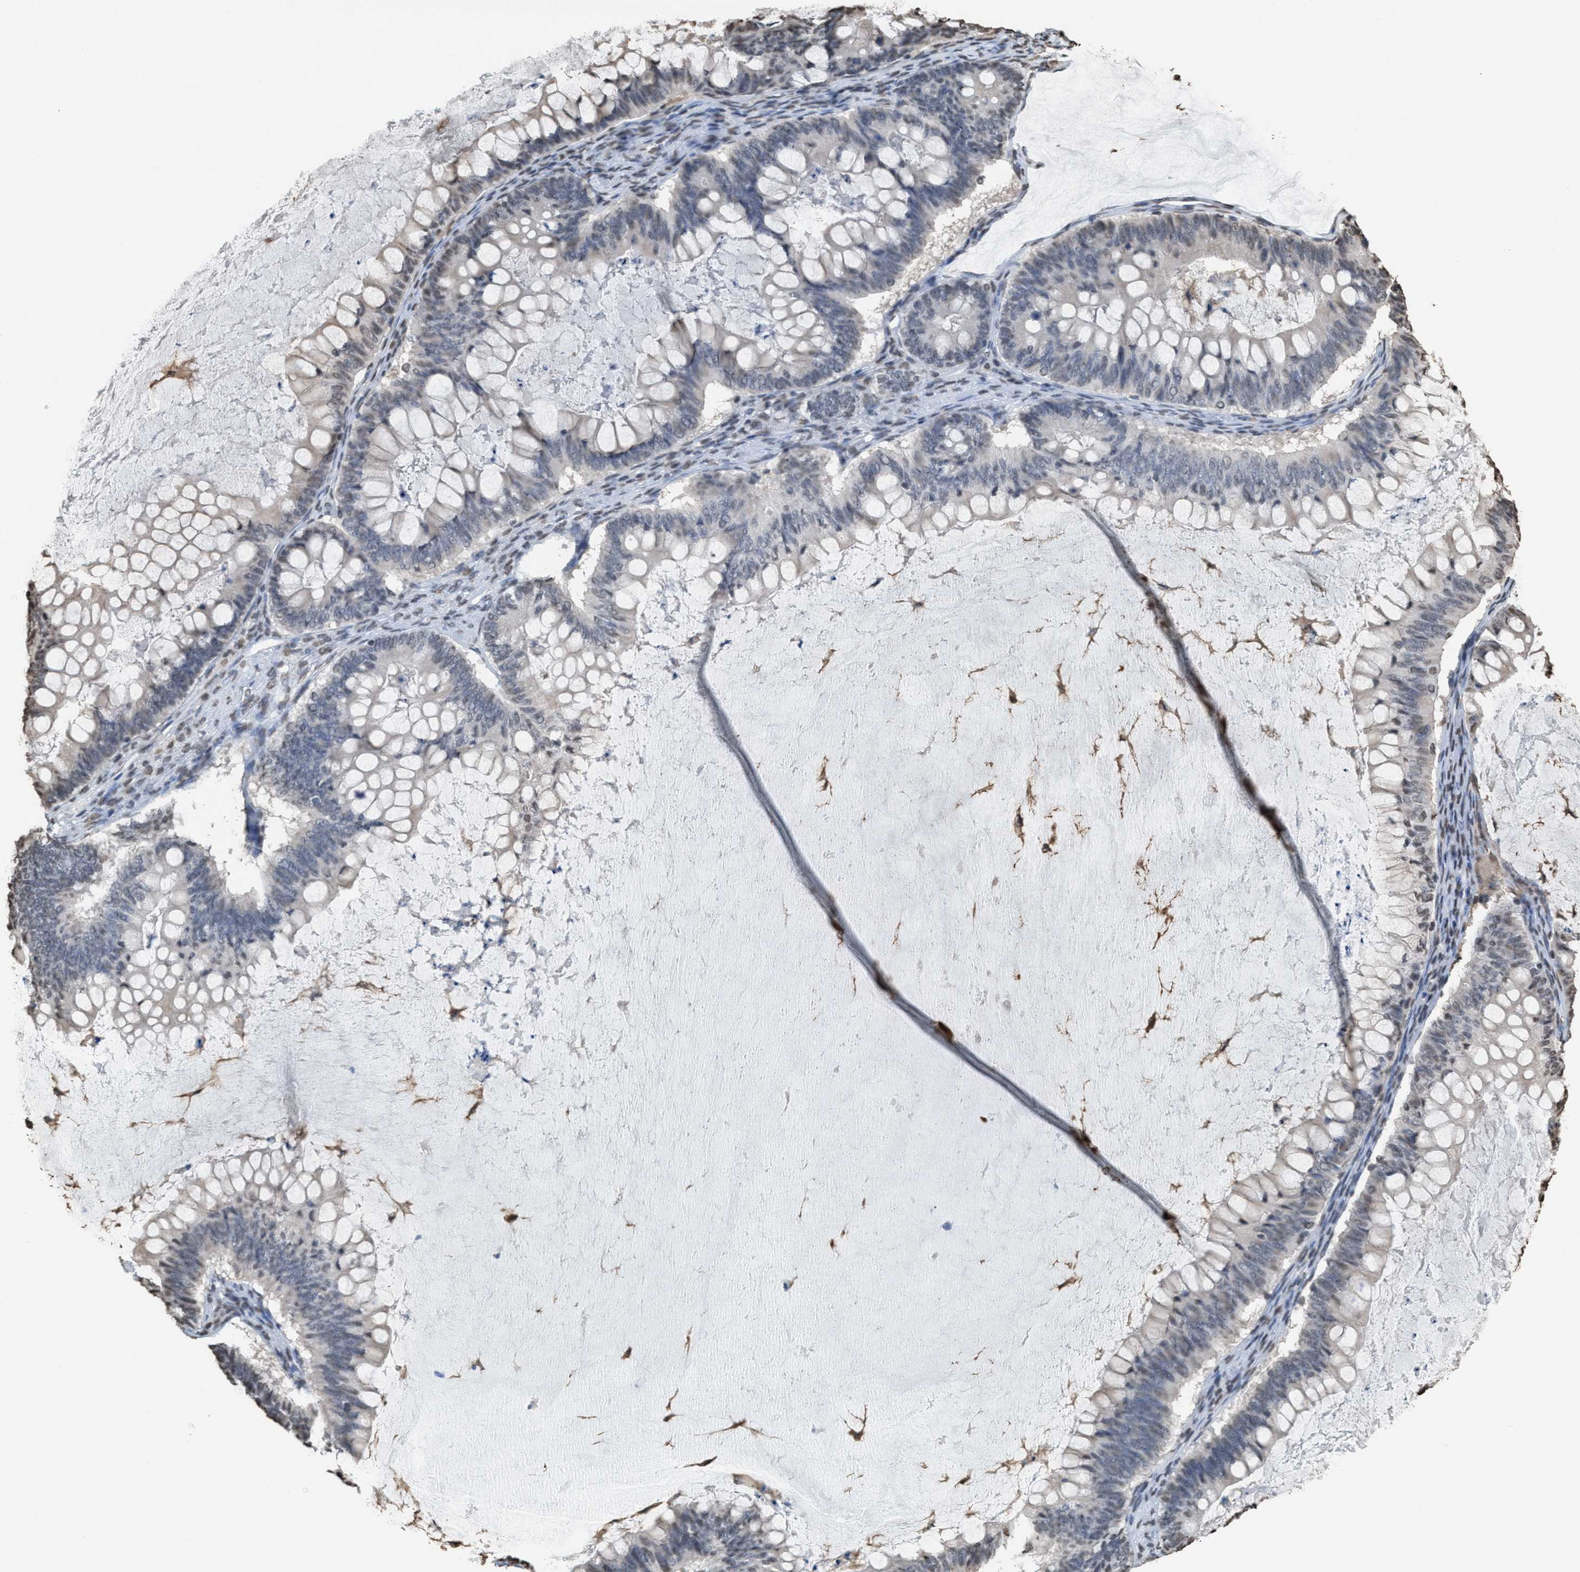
{"staining": {"intensity": "negative", "quantity": "none", "location": "none"}, "tissue": "ovarian cancer", "cell_type": "Tumor cells", "image_type": "cancer", "snomed": [{"axis": "morphology", "description": "Cystadenocarcinoma, mucinous, NOS"}, {"axis": "topography", "description": "Ovary"}], "caption": "Tumor cells show no significant staining in mucinous cystadenocarcinoma (ovarian).", "gene": "NUP88", "patient": {"sex": "female", "age": 61}}